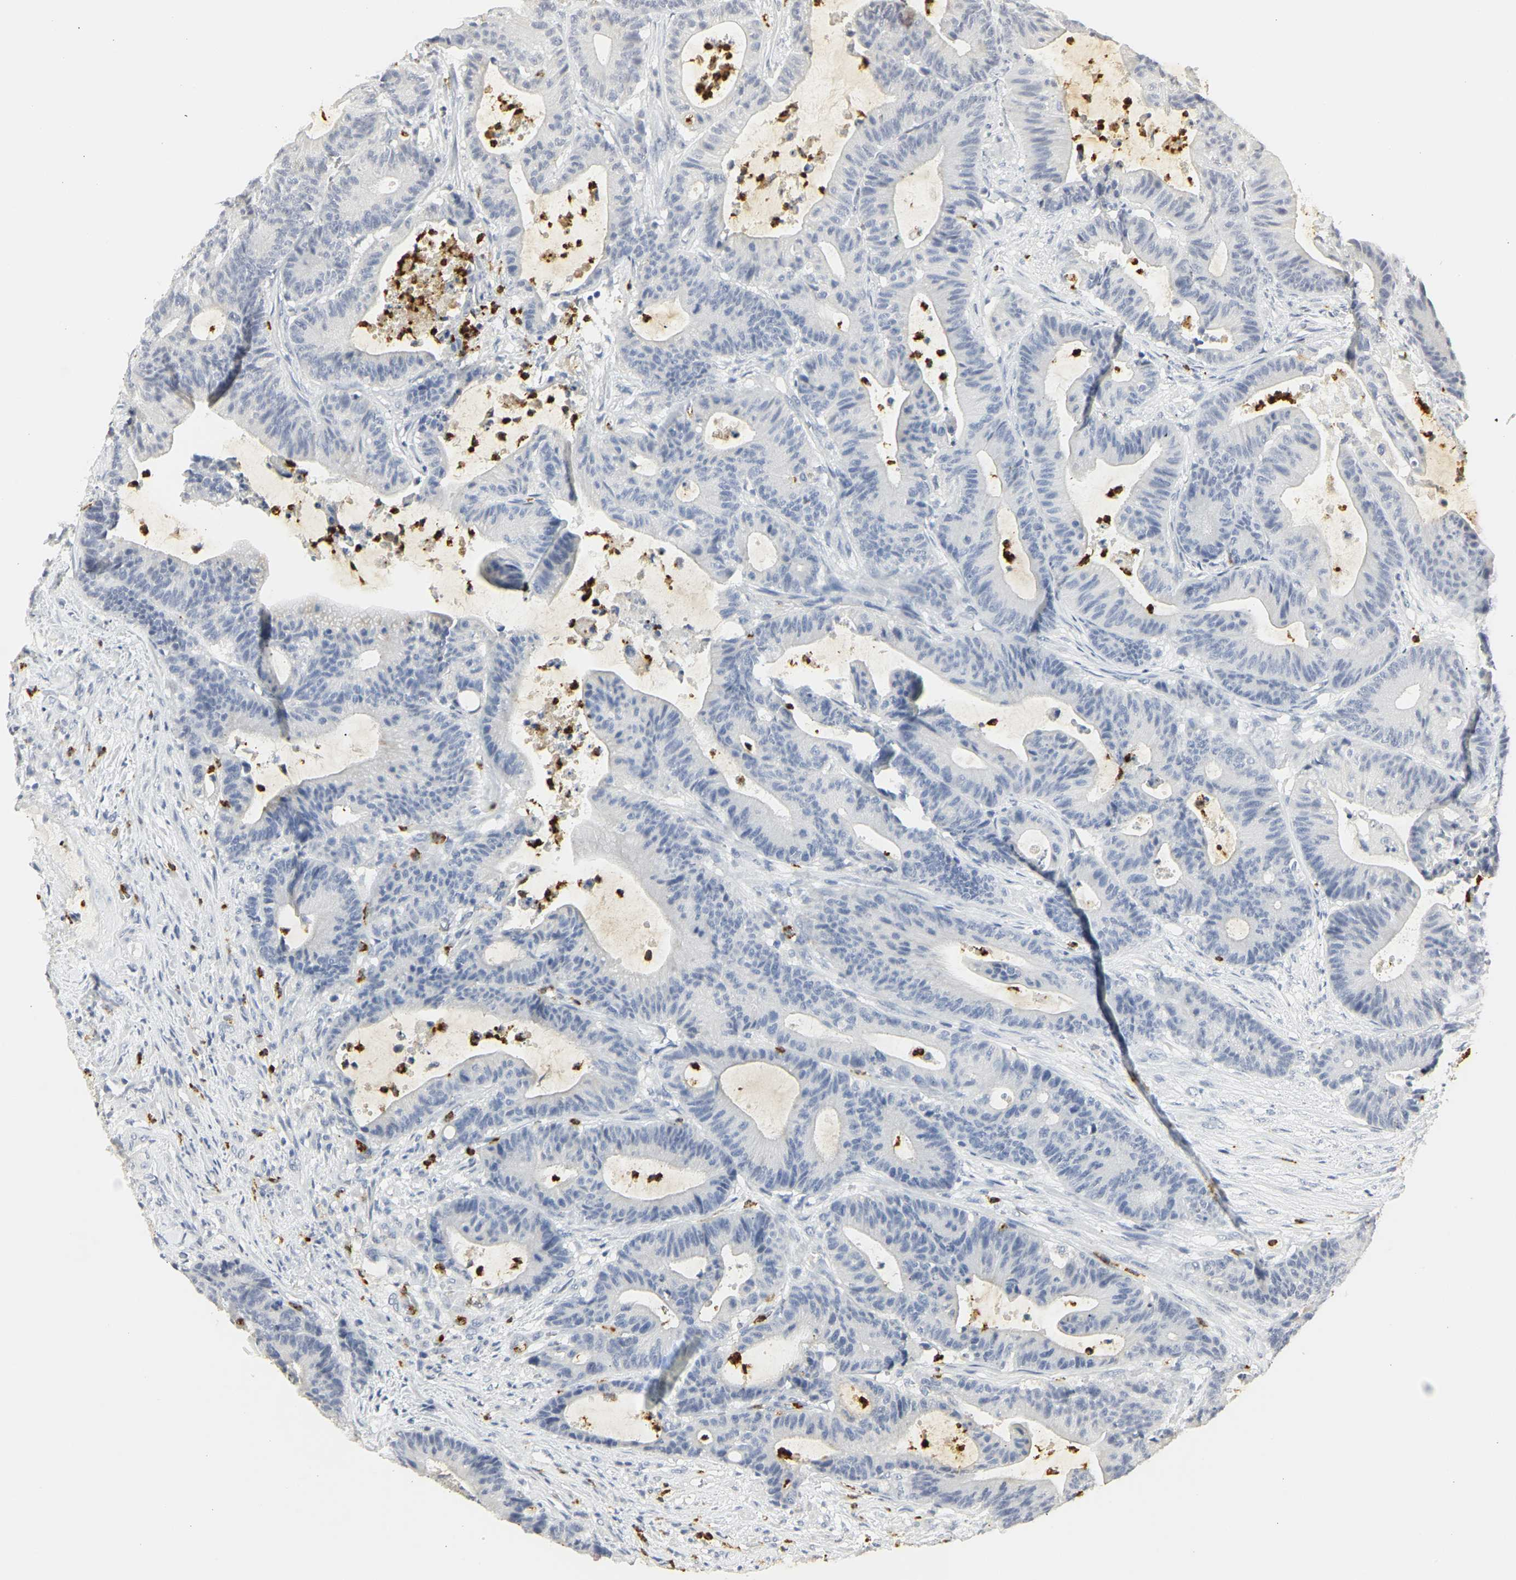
{"staining": {"intensity": "negative", "quantity": "none", "location": "none"}, "tissue": "colorectal cancer", "cell_type": "Tumor cells", "image_type": "cancer", "snomed": [{"axis": "morphology", "description": "Adenocarcinoma, NOS"}, {"axis": "topography", "description": "Colon"}], "caption": "There is no significant positivity in tumor cells of colorectal cancer.", "gene": "MPO", "patient": {"sex": "female", "age": 84}}